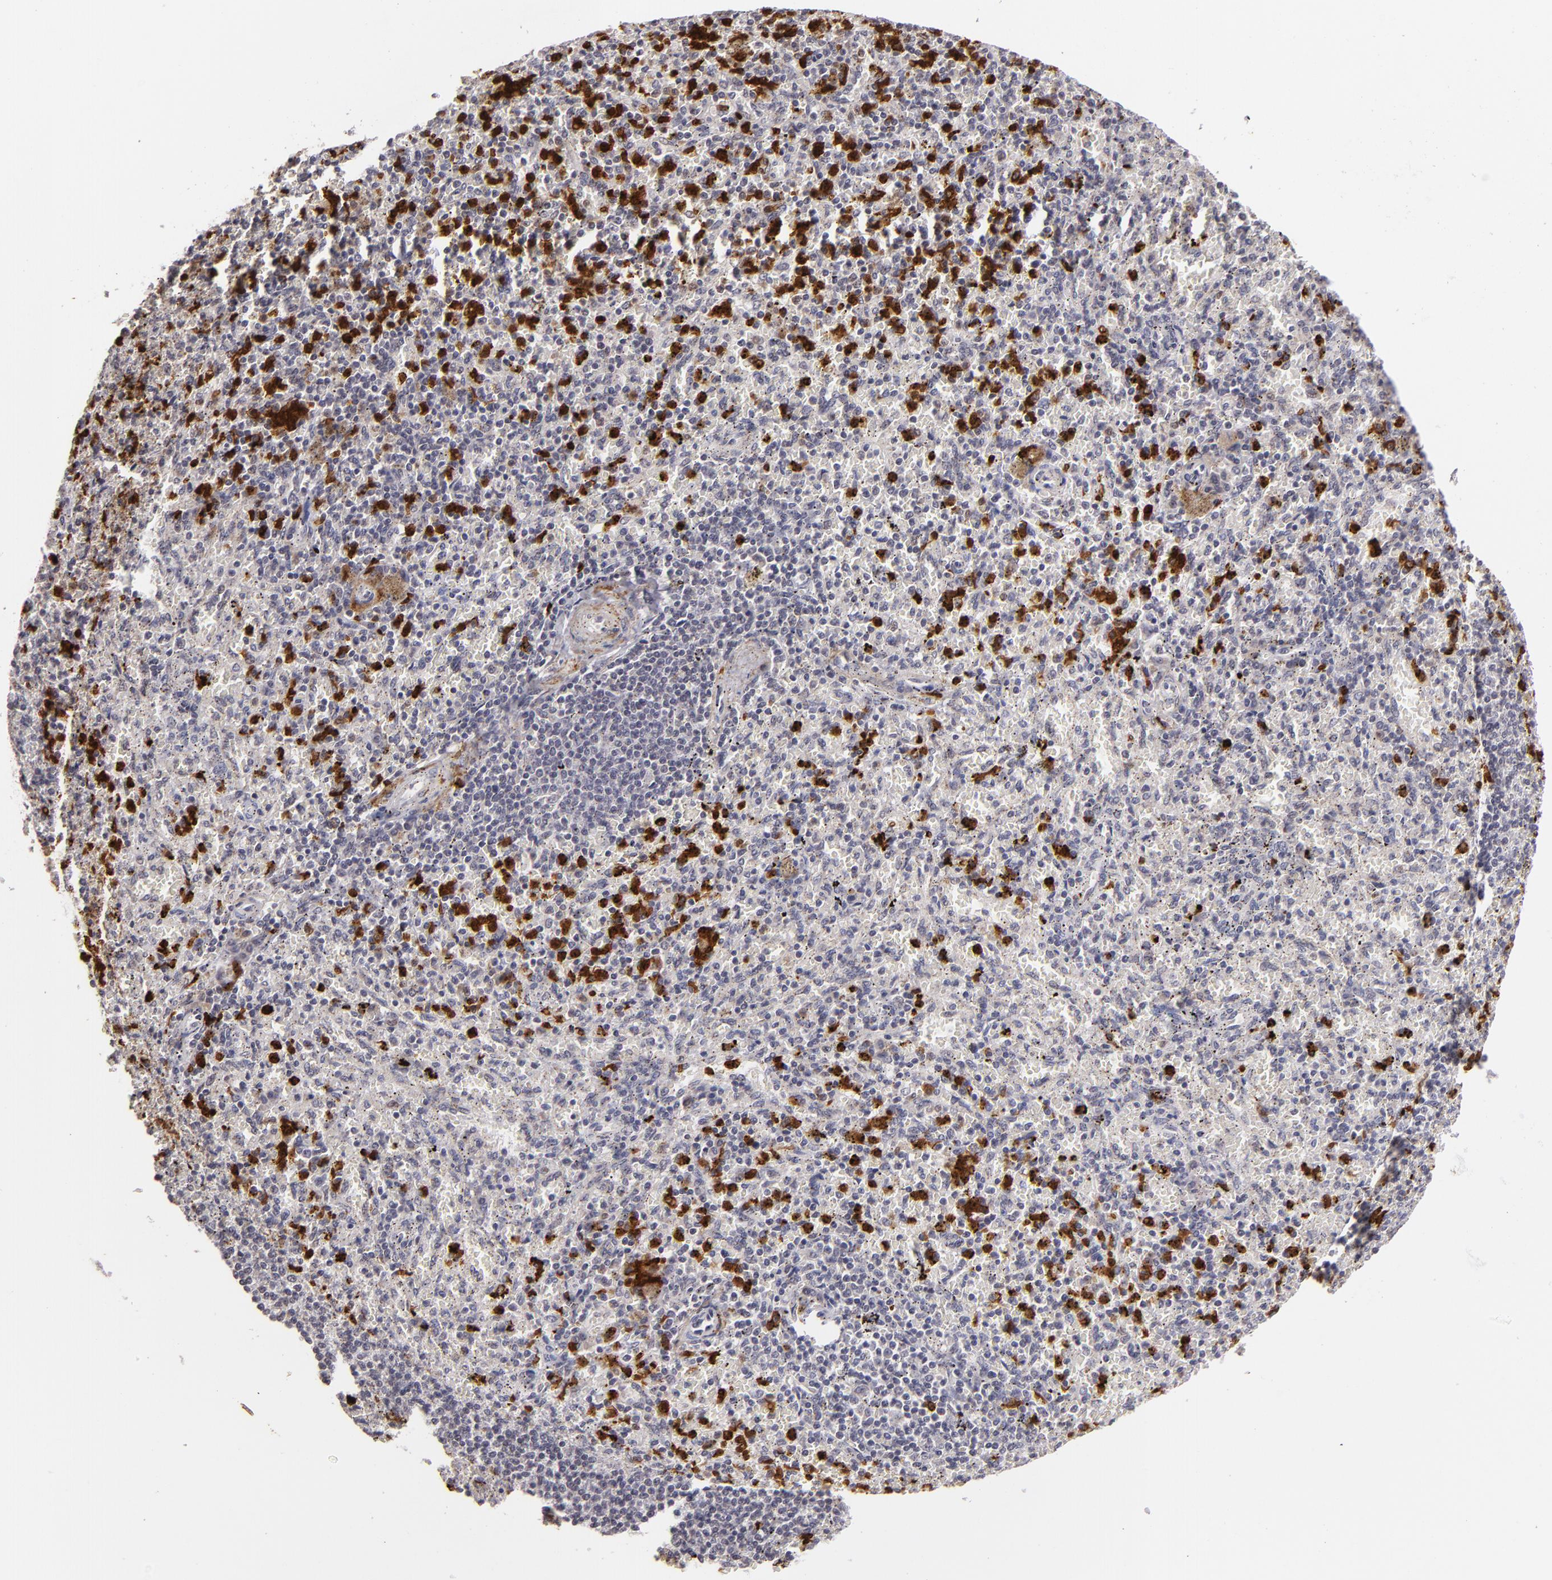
{"staining": {"intensity": "weak", "quantity": "<25%", "location": "cytoplasmic/membranous"}, "tissue": "spleen", "cell_type": "Cells in red pulp", "image_type": "normal", "snomed": [{"axis": "morphology", "description": "Normal tissue, NOS"}, {"axis": "topography", "description": "Spleen"}], "caption": "Benign spleen was stained to show a protein in brown. There is no significant staining in cells in red pulp.", "gene": "RXRG", "patient": {"sex": "female", "age": 43}}